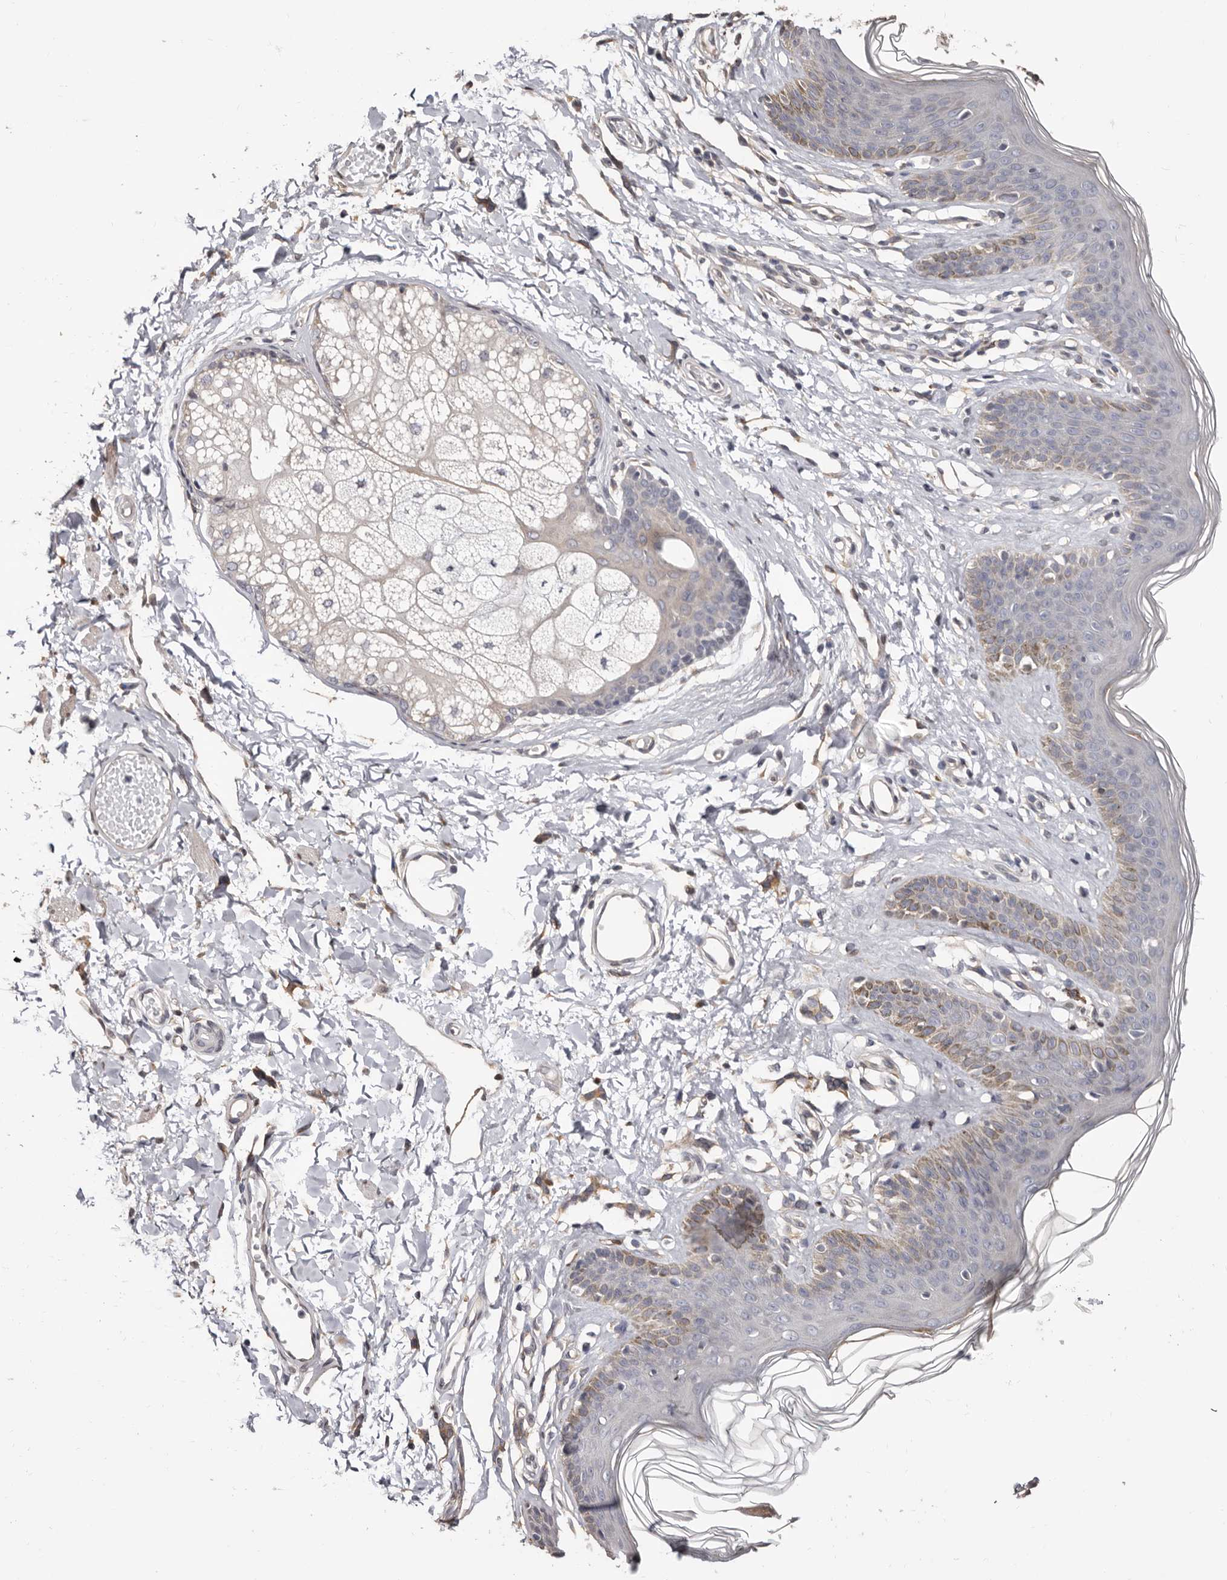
{"staining": {"intensity": "weak", "quantity": "<25%", "location": "cytoplasmic/membranous"}, "tissue": "skin", "cell_type": "Epidermal cells", "image_type": "normal", "snomed": [{"axis": "morphology", "description": "Normal tissue, NOS"}, {"axis": "morphology", "description": "Squamous cell carcinoma, NOS"}, {"axis": "topography", "description": "Vulva"}], "caption": "This is a photomicrograph of immunohistochemistry staining of normal skin, which shows no positivity in epidermal cells.", "gene": "KHDRBS2", "patient": {"sex": "female", "age": 85}}